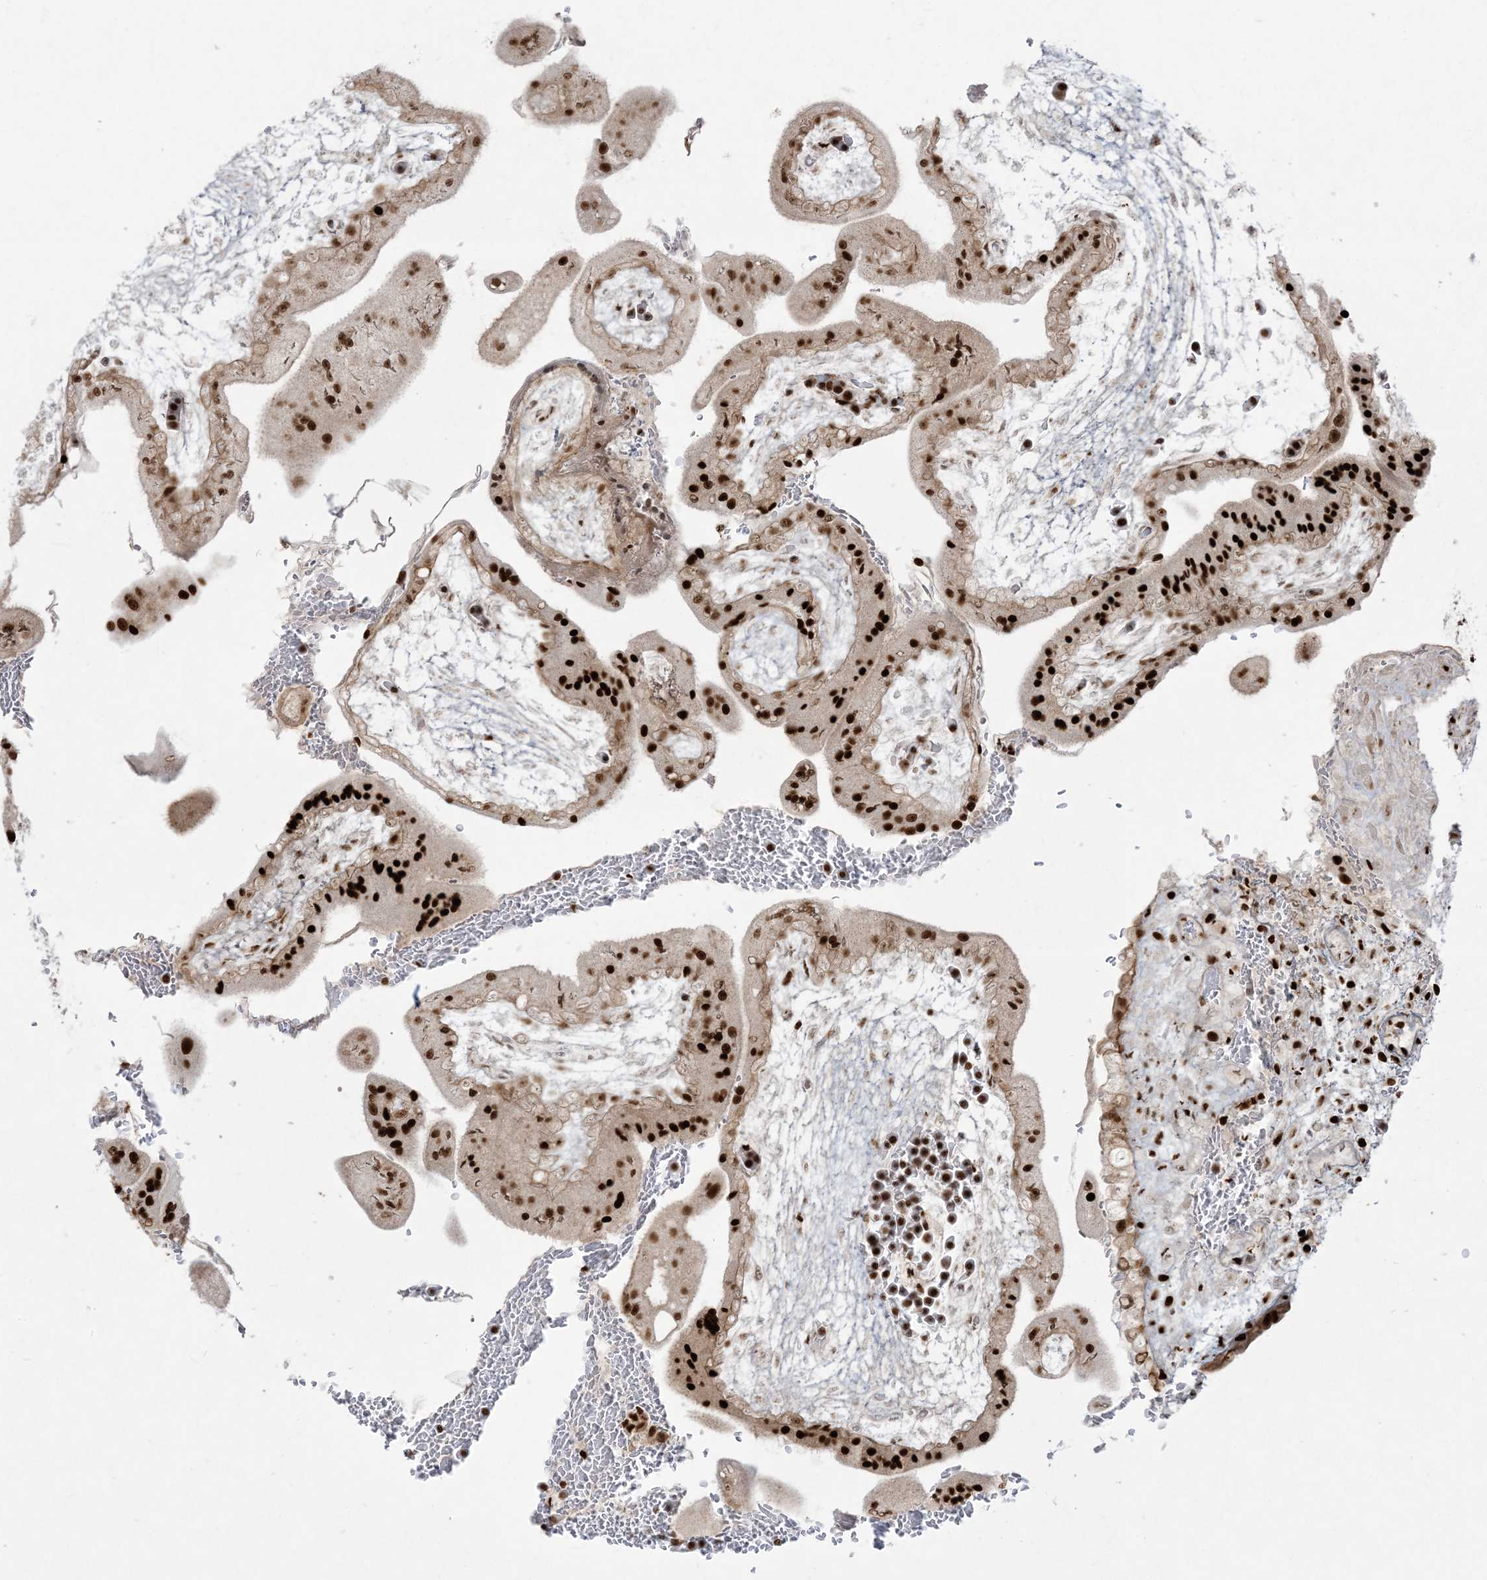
{"staining": {"intensity": "moderate", "quantity": ">75%", "location": "cytoplasmic/membranous,nuclear"}, "tissue": "placenta", "cell_type": "Decidual cells", "image_type": "normal", "snomed": [{"axis": "morphology", "description": "Normal tissue, NOS"}, {"axis": "topography", "description": "Placenta"}], "caption": "Immunohistochemistry staining of benign placenta, which reveals medium levels of moderate cytoplasmic/membranous,nuclear positivity in approximately >75% of decidual cells indicating moderate cytoplasmic/membranous,nuclear protein staining. The staining was performed using DAB (3,3'-diaminobenzidine) (brown) for protein detection and nuclei were counterstained in hematoxylin (blue).", "gene": "RBM10", "patient": {"sex": "female", "age": 35}}